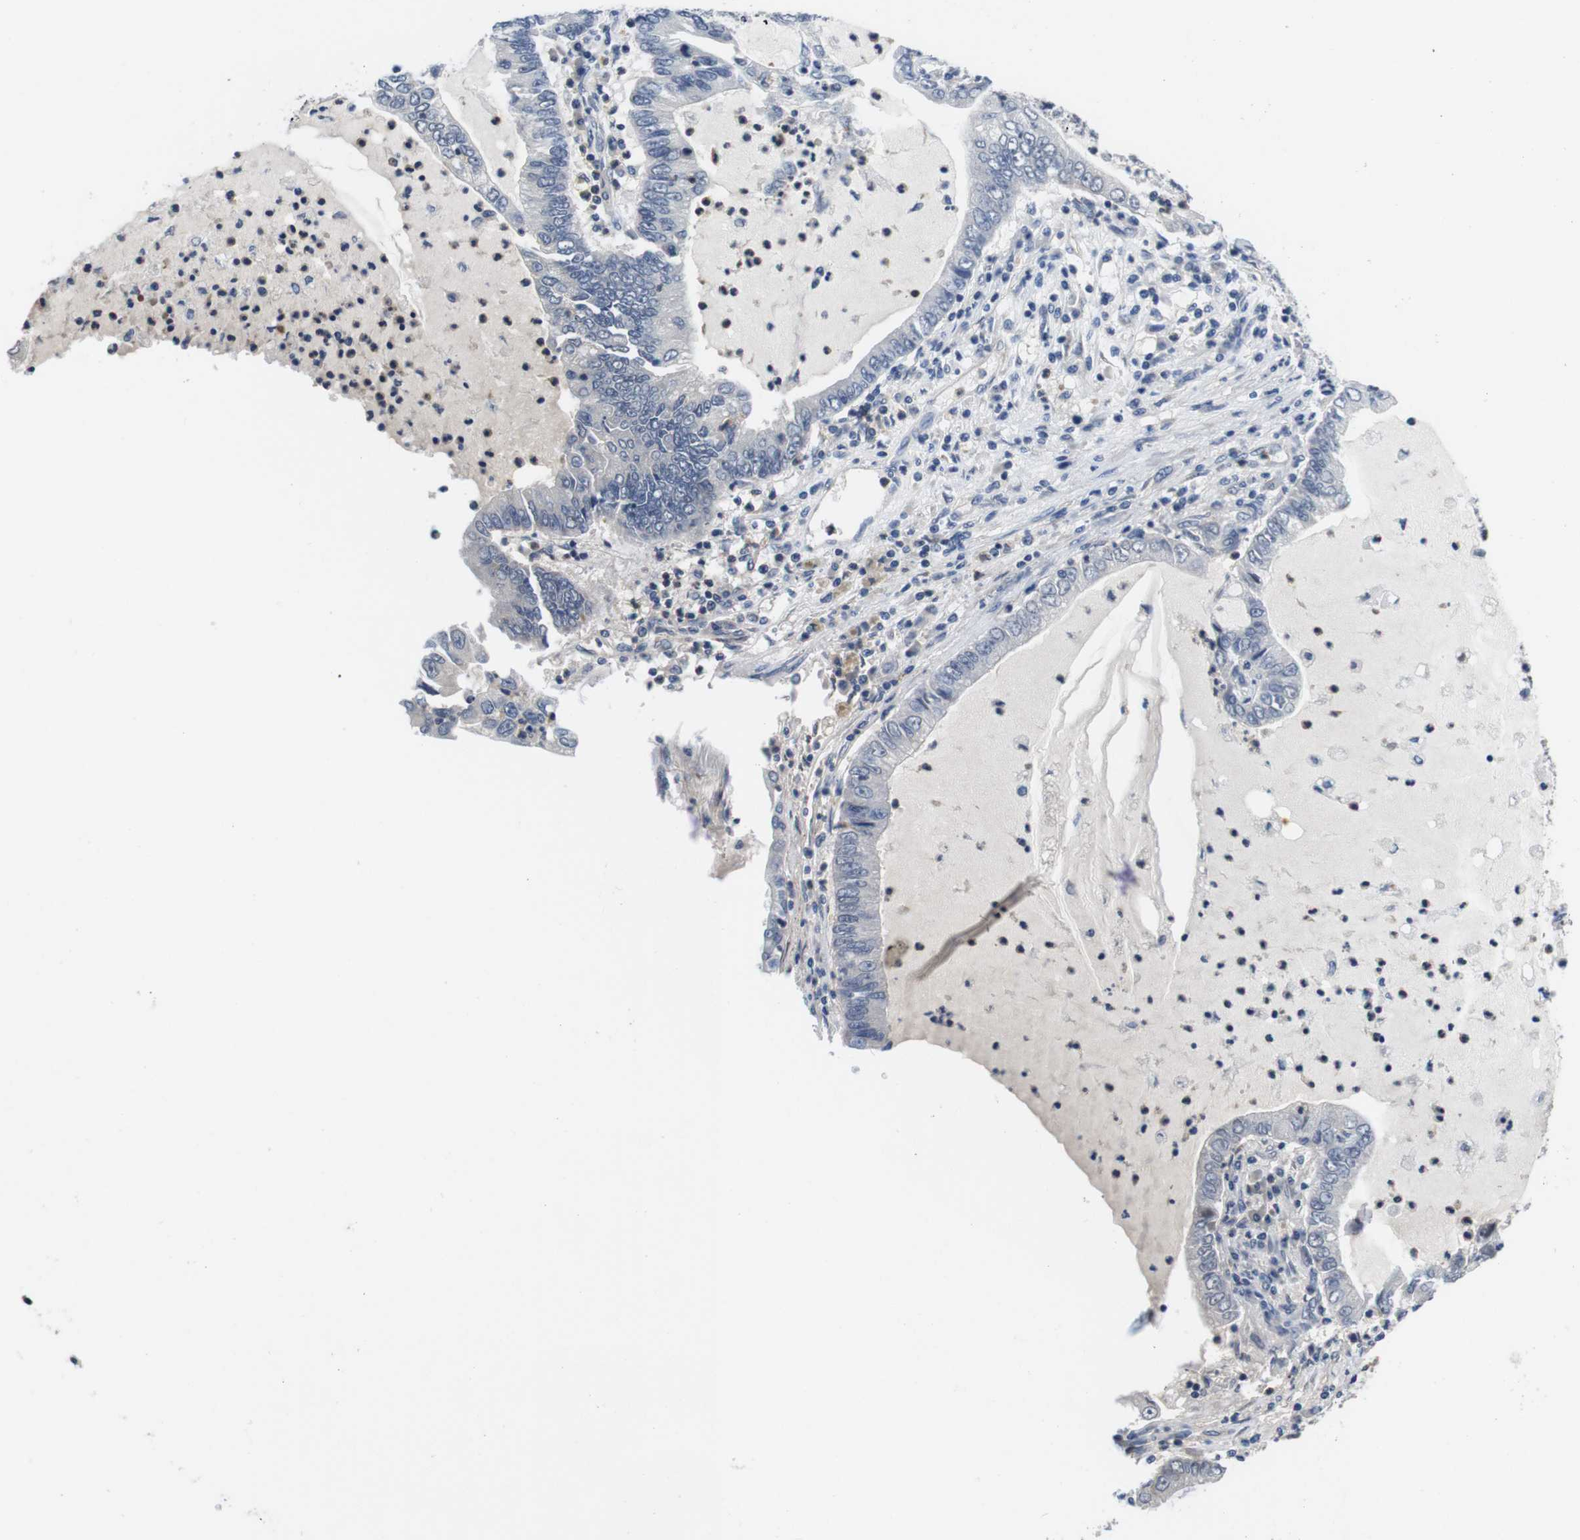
{"staining": {"intensity": "negative", "quantity": "none", "location": "none"}, "tissue": "lung cancer", "cell_type": "Tumor cells", "image_type": "cancer", "snomed": [{"axis": "morphology", "description": "Adenocarcinoma, NOS"}, {"axis": "topography", "description": "Lung"}], "caption": "Immunohistochemical staining of adenocarcinoma (lung) demonstrates no significant positivity in tumor cells.", "gene": "FADD", "patient": {"sex": "female", "age": 51}}